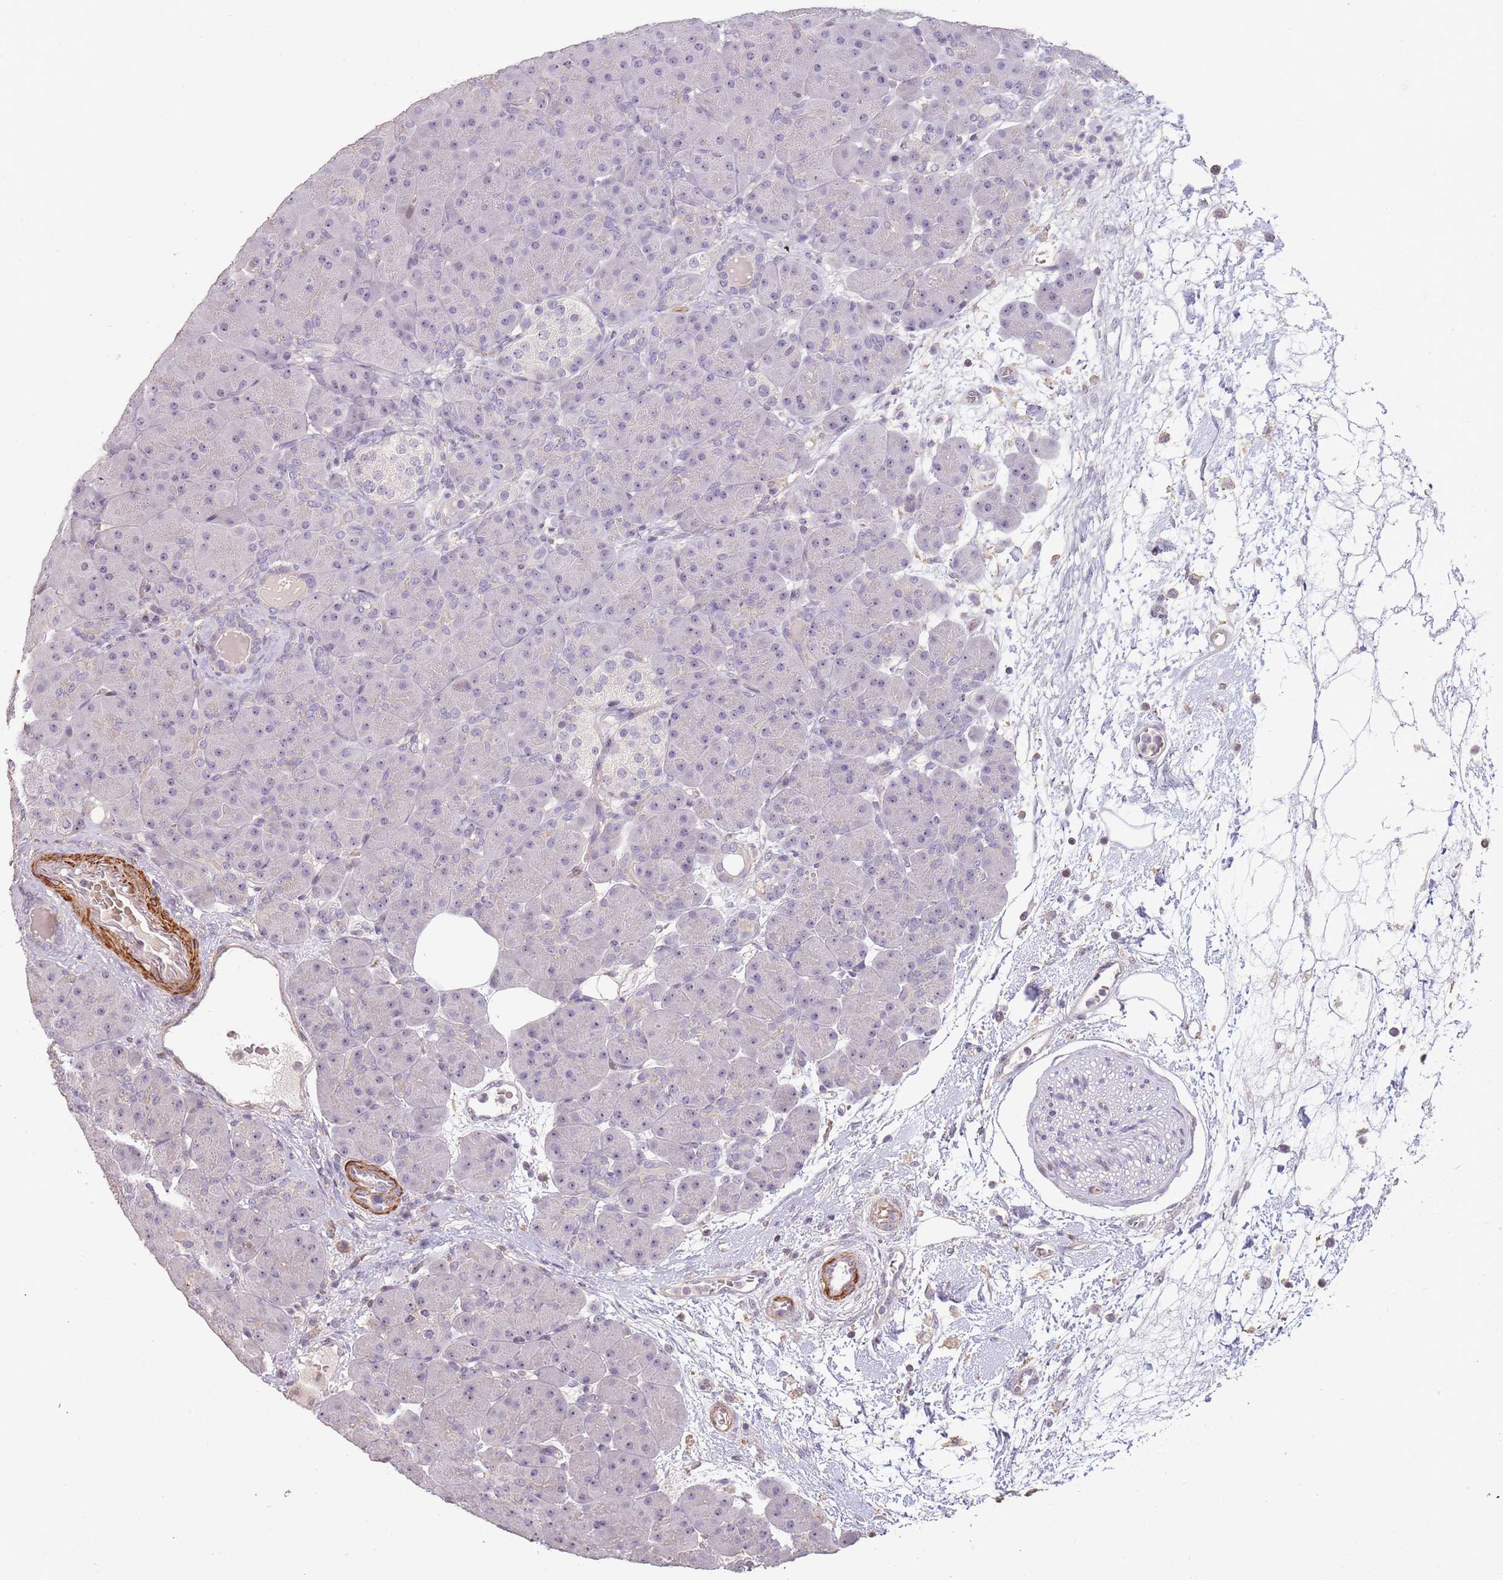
{"staining": {"intensity": "negative", "quantity": "none", "location": "none"}, "tissue": "pancreas", "cell_type": "Exocrine glandular cells", "image_type": "normal", "snomed": [{"axis": "morphology", "description": "Normal tissue, NOS"}, {"axis": "topography", "description": "Pancreas"}], "caption": "Micrograph shows no protein staining in exocrine glandular cells of unremarkable pancreas. (Stains: DAB (3,3'-diaminobenzidine) immunohistochemistry (IHC) with hematoxylin counter stain, Microscopy: brightfield microscopy at high magnification).", "gene": "ADTRP", "patient": {"sex": "male", "age": 66}}